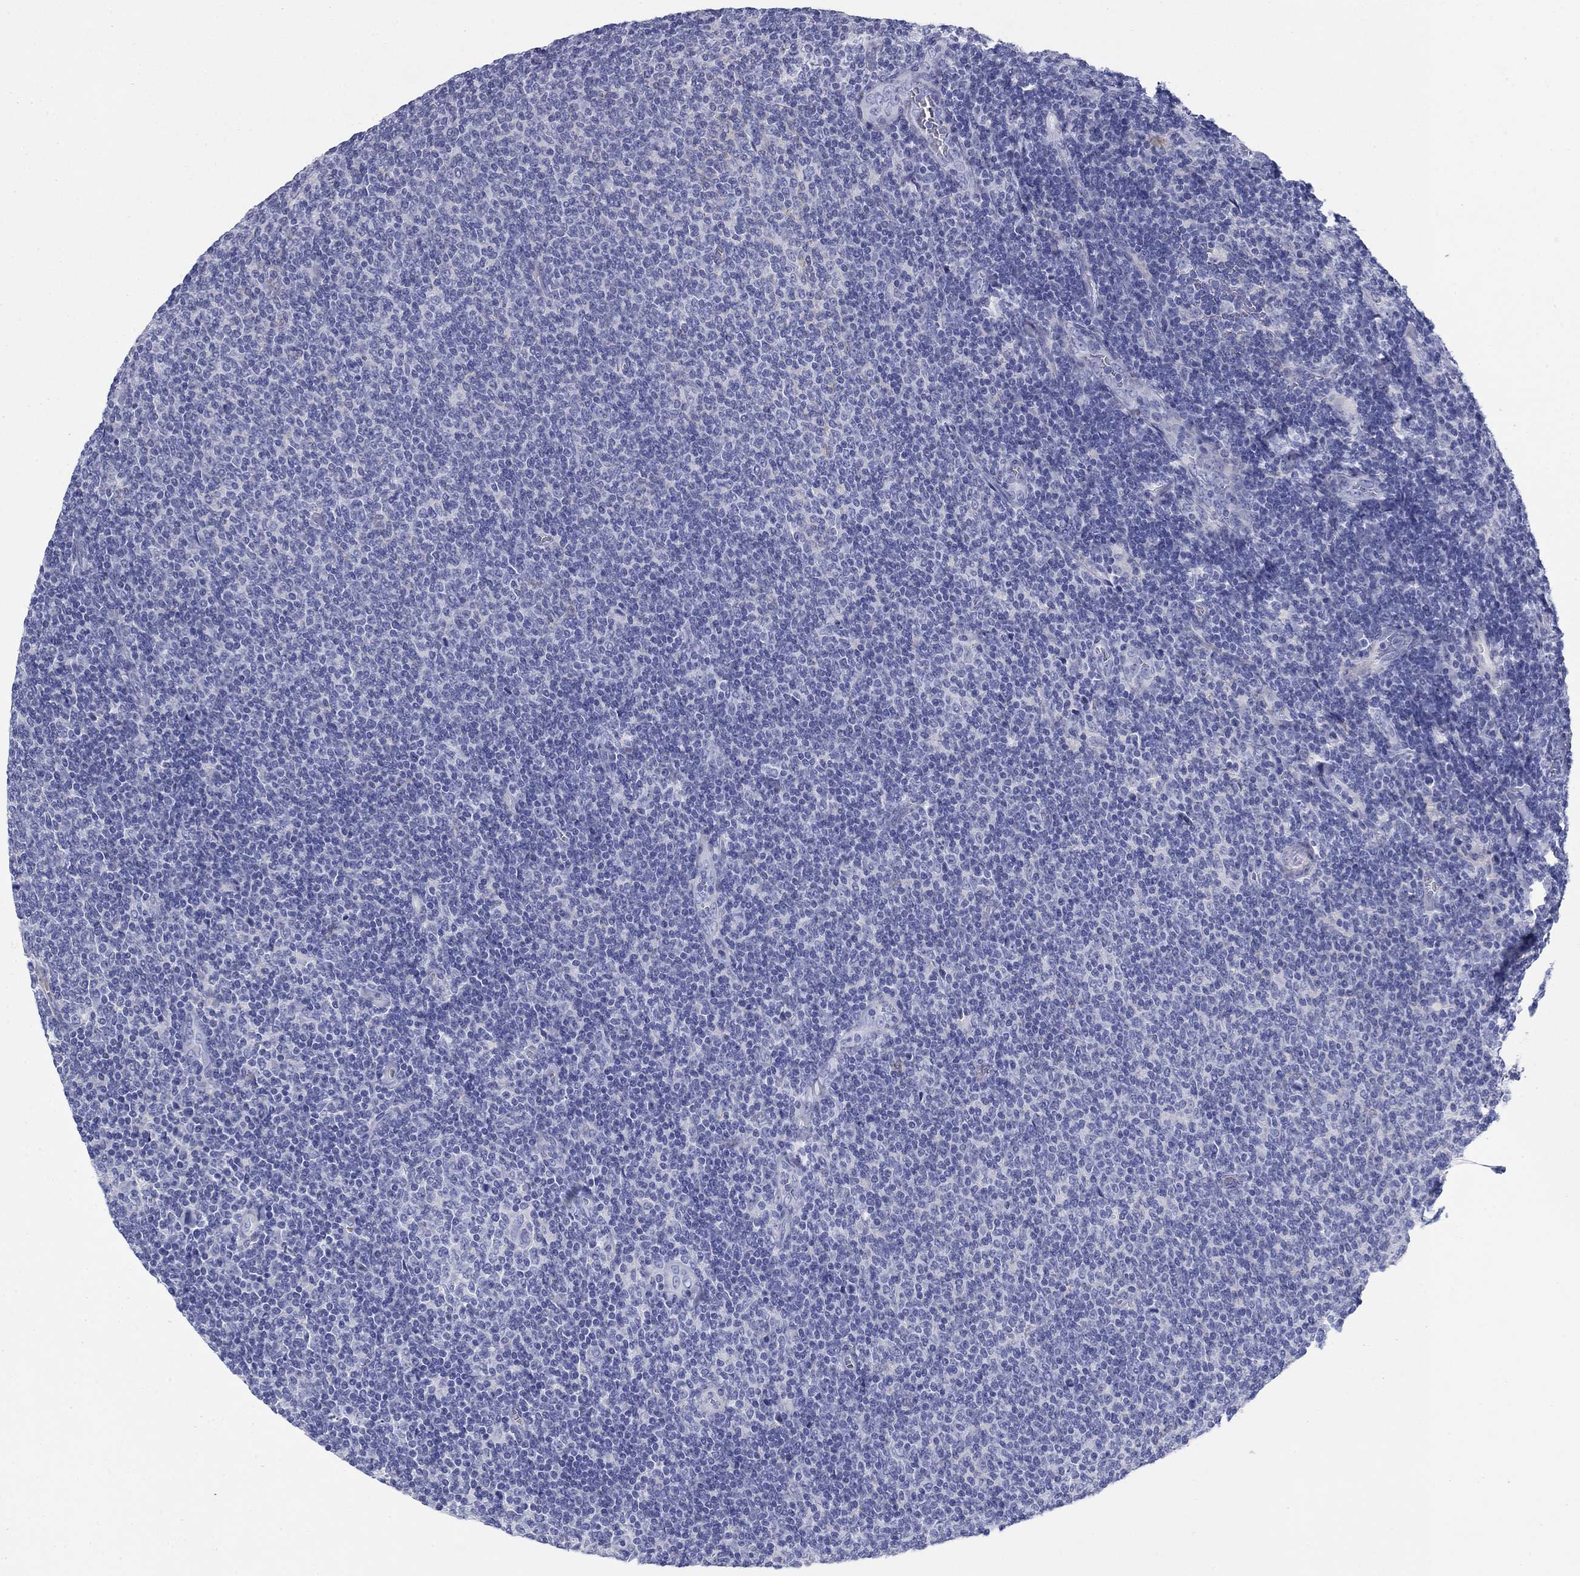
{"staining": {"intensity": "negative", "quantity": "none", "location": "none"}, "tissue": "lymphoma", "cell_type": "Tumor cells", "image_type": "cancer", "snomed": [{"axis": "morphology", "description": "Malignant lymphoma, non-Hodgkin's type, Low grade"}, {"axis": "topography", "description": "Lymph node"}], "caption": "High magnification brightfield microscopy of lymphoma stained with DAB (3,3'-diaminobenzidine) (brown) and counterstained with hematoxylin (blue): tumor cells show no significant staining. (Brightfield microscopy of DAB immunohistochemistry at high magnification).", "gene": "GPC1", "patient": {"sex": "male", "age": 52}}